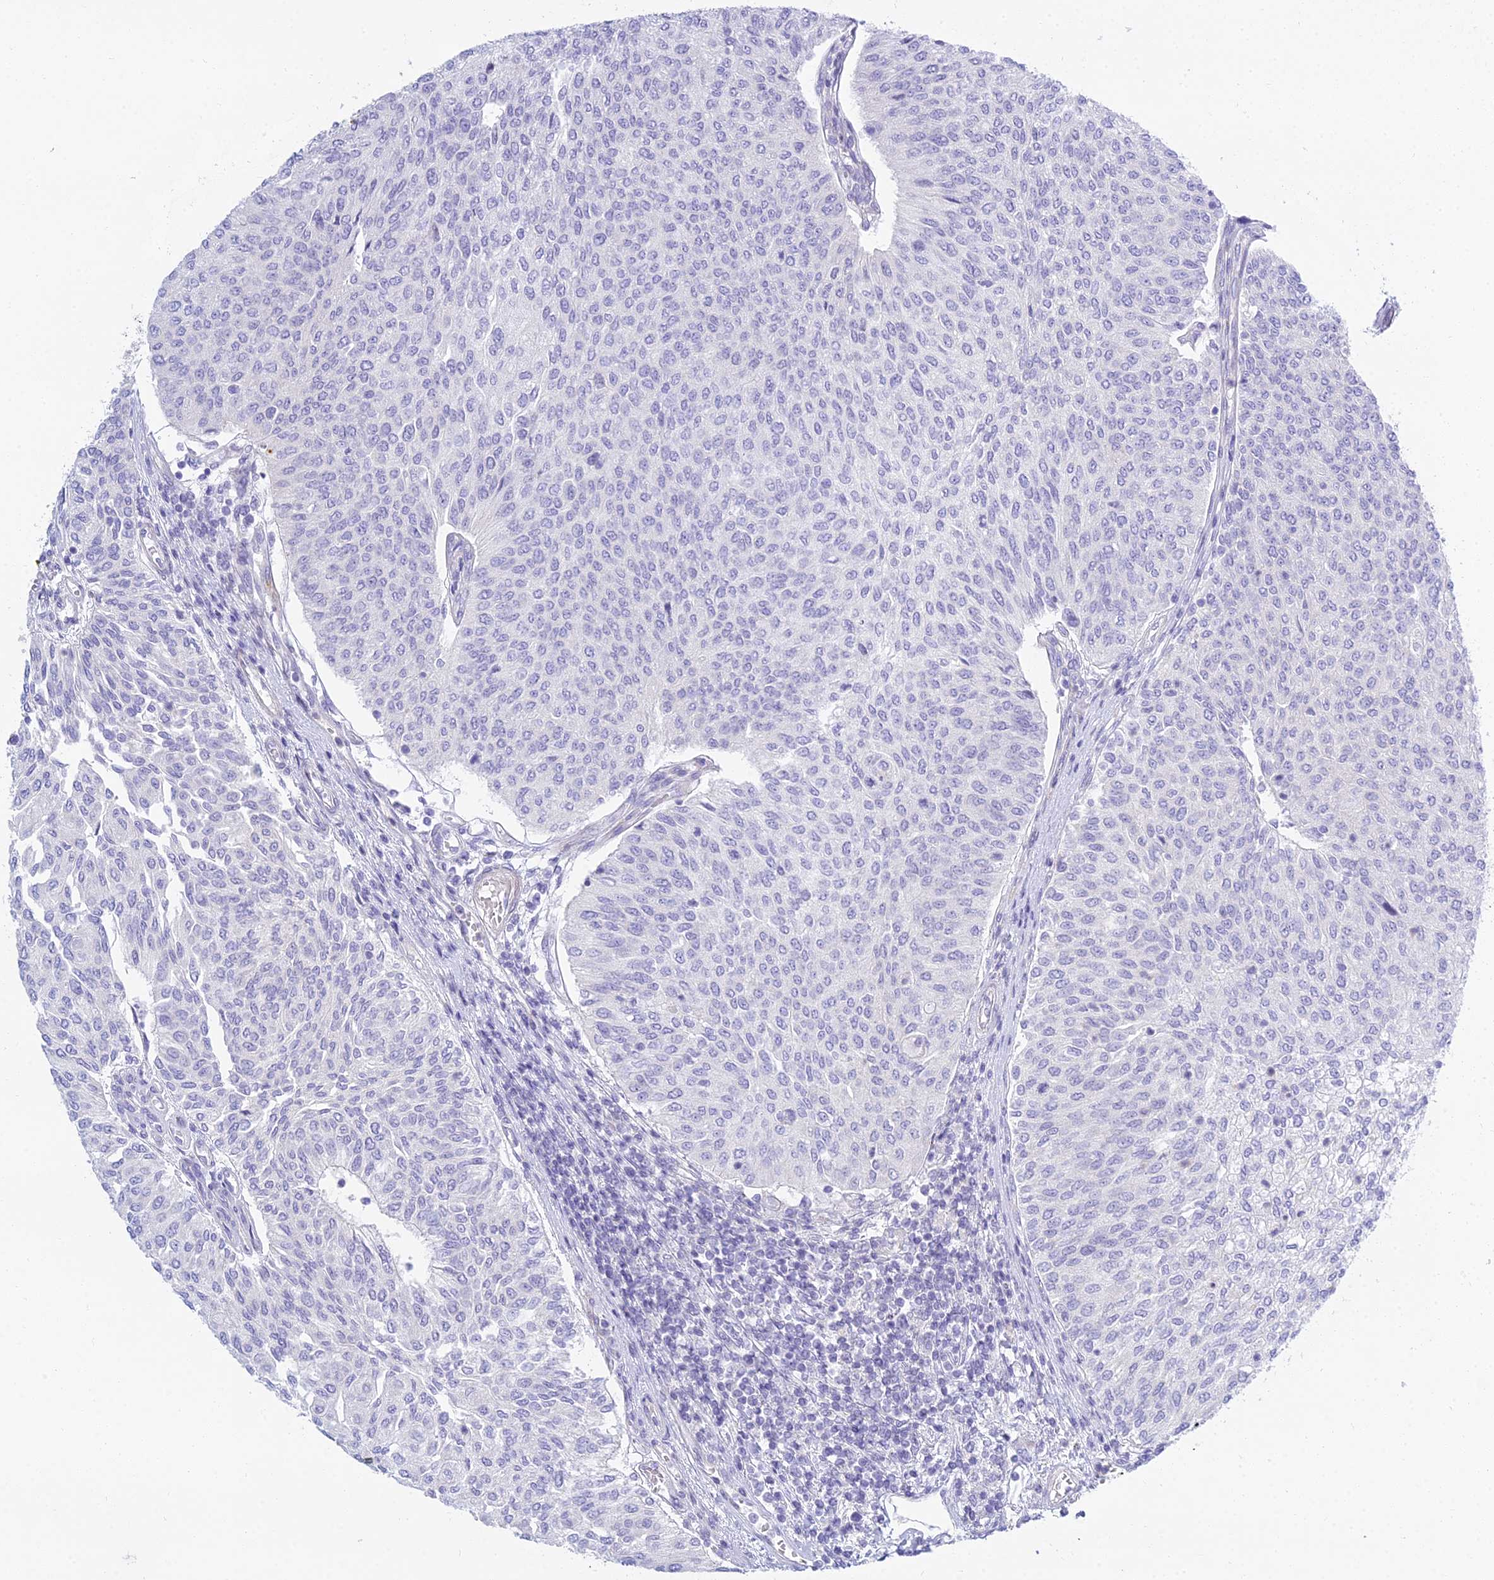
{"staining": {"intensity": "negative", "quantity": "none", "location": "none"}, "tissue": "urothelial cancer", "cell_type": "Tumor cells", "image_type": "cancer", "snomed": [{"axis": "morphology", "description": "Urothelial carcinoma, High grade"}, {"axis": "topography", "description": "Urinary bladder"}], "caption": "DAB (3,3'-diaminobenzidine) immunohistochemical staining of high-grade urothelial carcinoma shows no significant staining in tumor cells.", "gene": "SMIM24", "patient": {"sex": "female", "age": 79}}